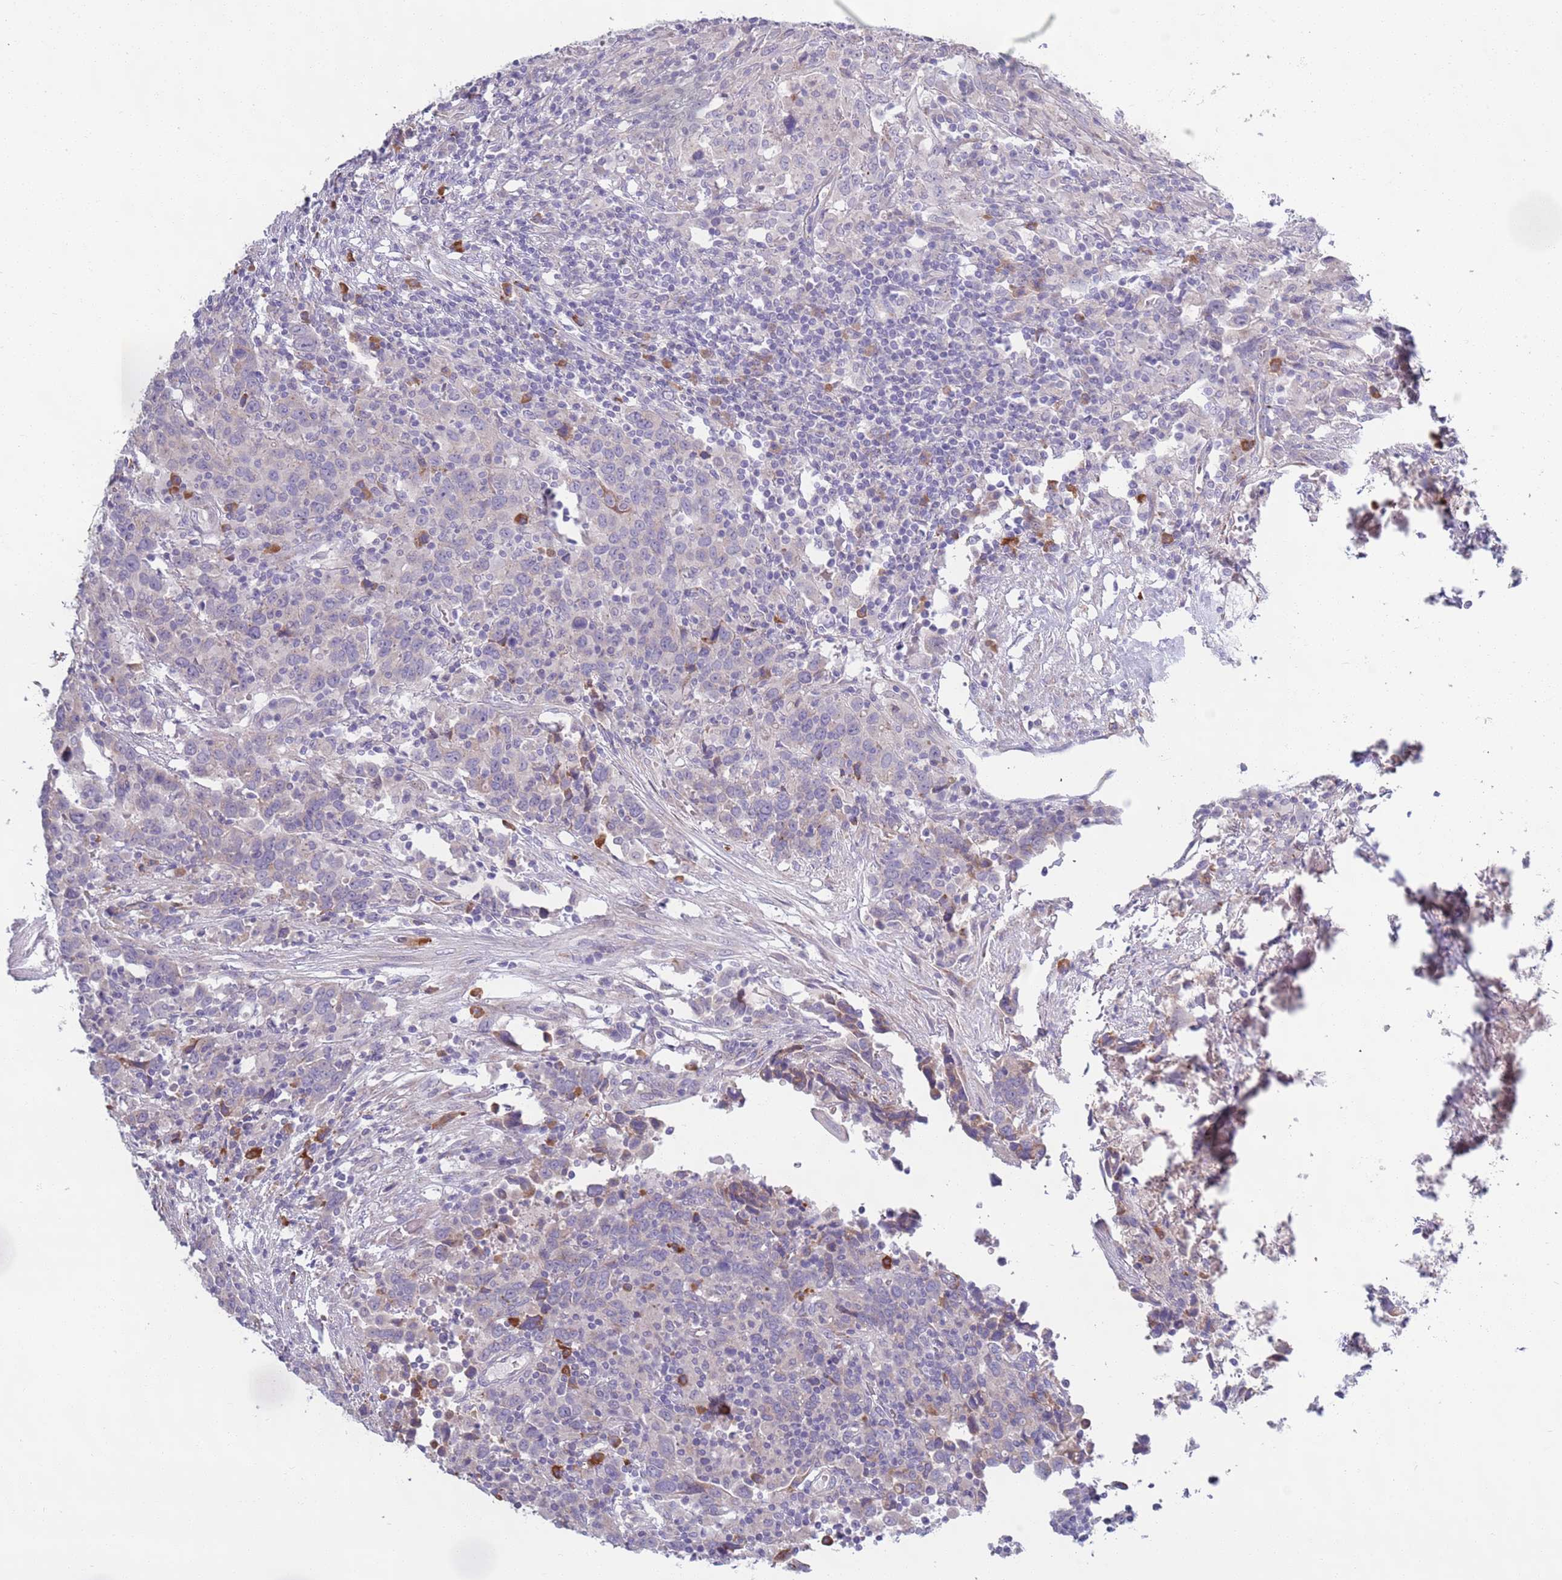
{"staining": {"intensity": "negative", "quantity": "none", "location": "none"}, "tissue": "urothelial cancer", "cell_type": "Tumor cells", "image_type": "cancer", "snomed": [{"axis": "morphology", "description": "Urothelial carcinoma, High grade"}, {"axis": "topography", "description": "Urinary bladder"}], "caption": "Human urothelial carcinoma (high-grade) stained for a protein using IHC displays no expression in tumor cells.", "gene": "LTB", "patient": {"sex": "male", "age": 61}}